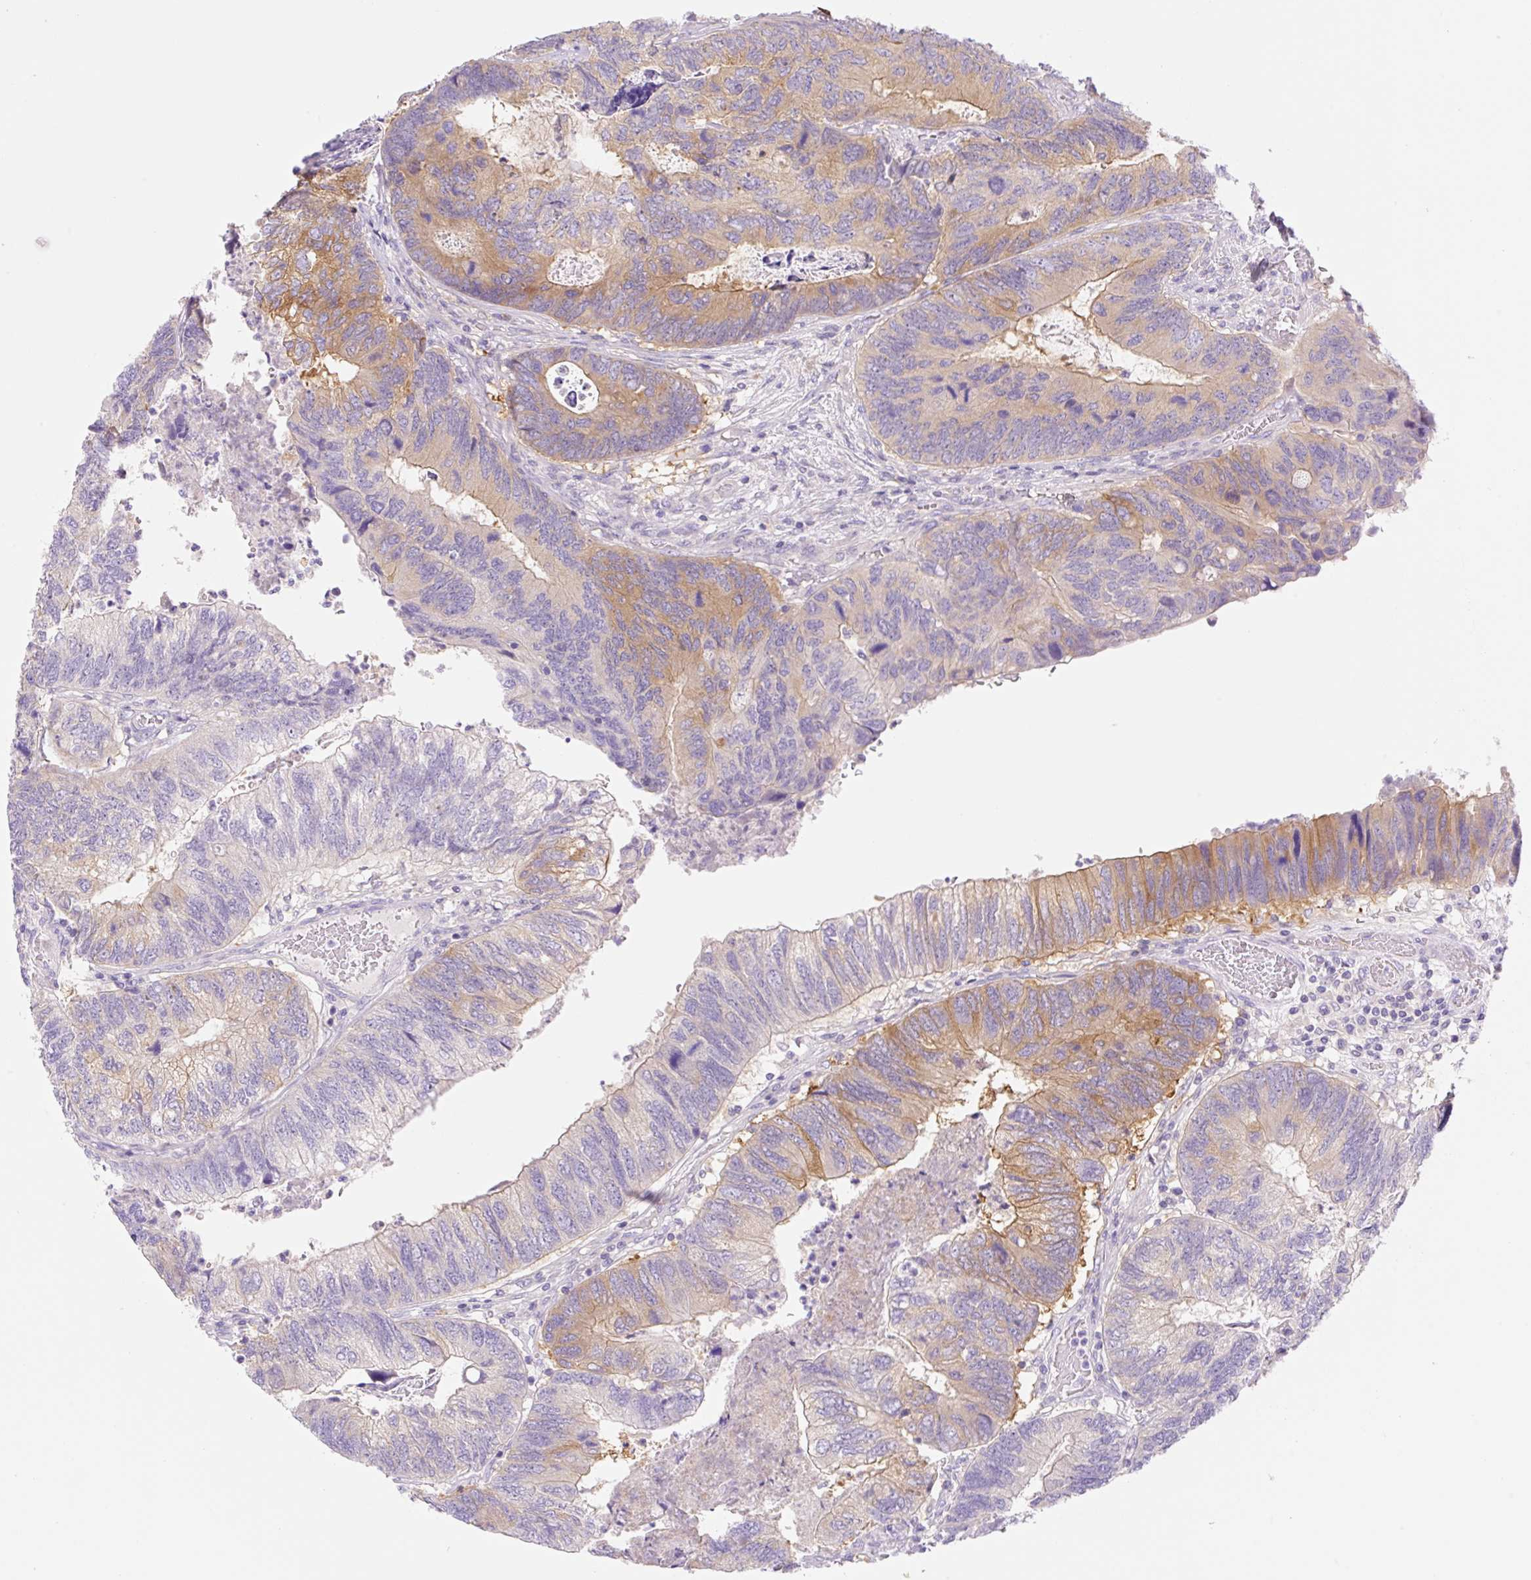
{"staining": {"intensity": "moderate", "quantity": "25%-75%", "location": "cytoplasmic/membranous"}, "tissue": "colorectal cancer", "cell_type": "Tumor cells", "image_type": "cancer", "snomed": [{"axis": "morphology", "description": "Adenocarcinoma, NOS"}, {"axis": "topography", "description": "Colon"}], "caption": "Tumor cells demonstrate medium levels of moderate cytoplasmic/membranous positivity in about 25%-75% of cells in human adenocarcinoma (colorectal).", "gene": "DENND5A", "patient": {"sex": "female", "age": 67}}